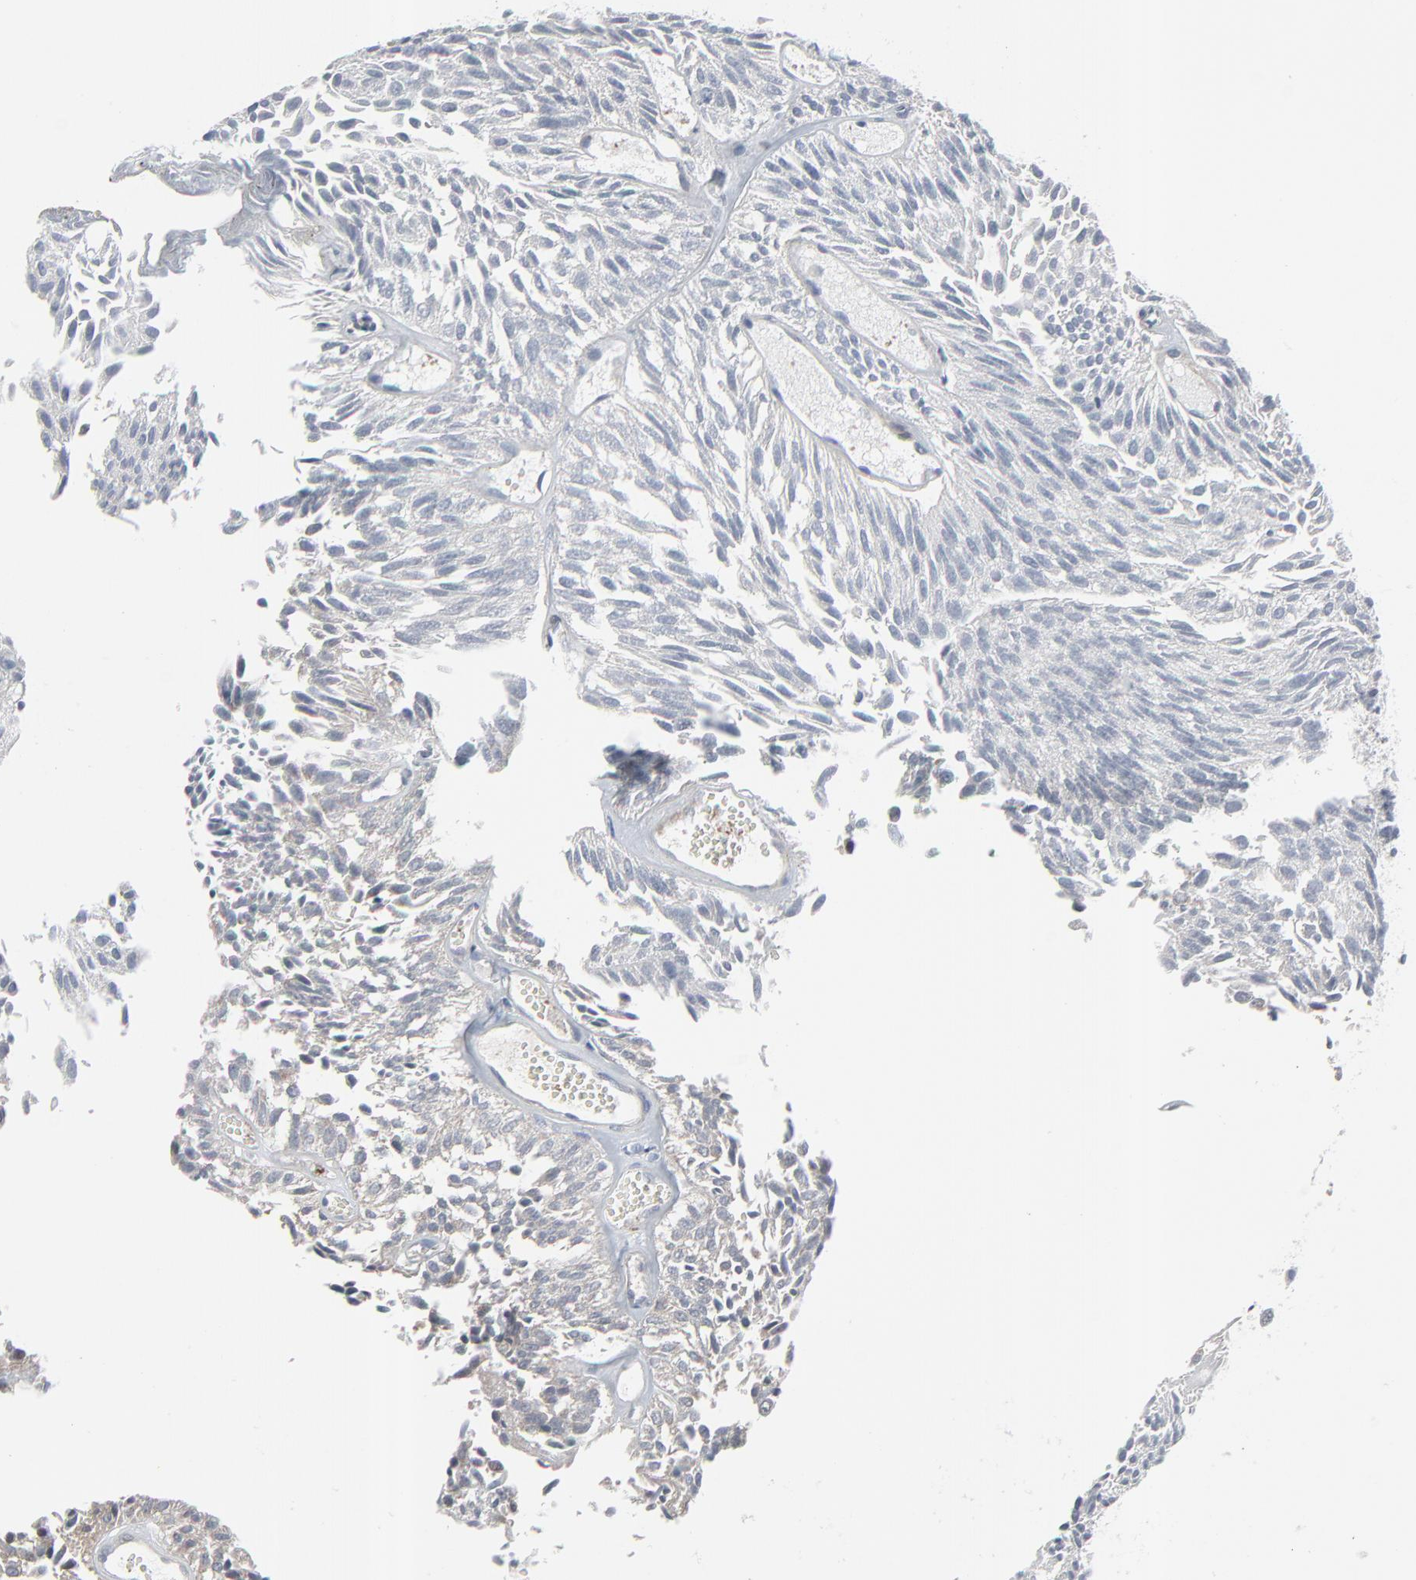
{"staining": {"intensity": "negative", "quantity": "none", "location": "none"}, "tissue": "urothelial cancer", "cell_type": "Tumor cells", "image_type": "cancer", "snomed": [{"axis": "morphology", "description": "Urothelial carcinoma, Low grade"}, {"axis": "topography", "description": "Urinary bladder"}], "caption": "The immunohistochemistry (IHC) histopathology image has no significant staining in tumor cells of urothelial carcinoma (low-grade) tissue.", "gene": "NEUROD1", "patient": {"sex": "male", "age": 76}}